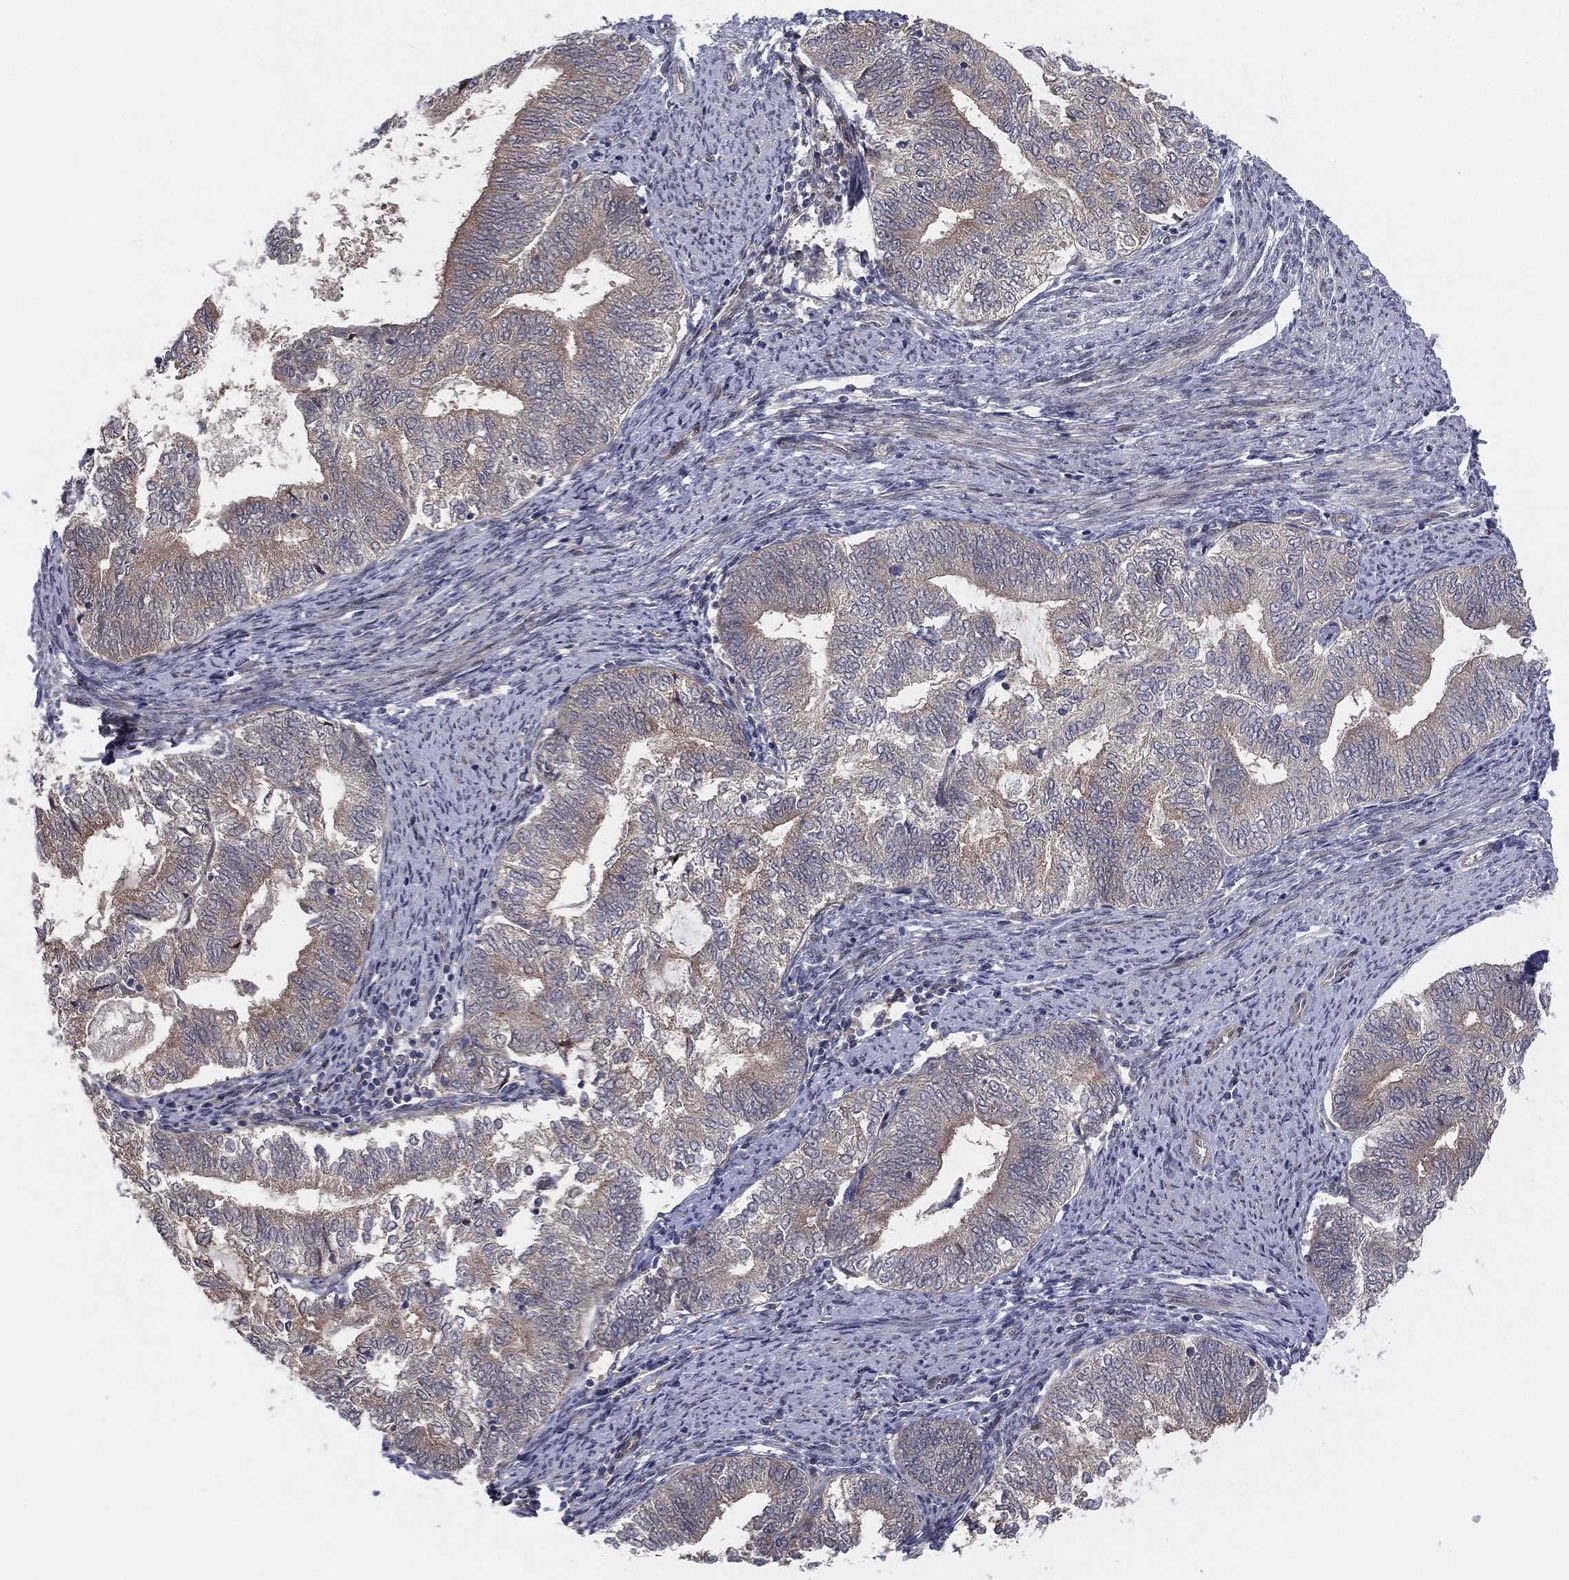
{"staining": {"intensity": "weak", "quantity": "25%-75%", "location": "cytoplasmic/membranous"}, "tissue": "endometrial cancer", "cell_type": "Tumor cells", "image_type": "cancer", "snomed": [{"axis": "morphology", "description": "Adenocarcinoma, NOS"}, {"axis": "topography", "description": "Endometrium"}], "caption": "DAB (3,3'-diaminobenzidine) immunohistochemical staining of human endometrial cancer (adenocarcinoma) shows weak cytoplasmic/membranous protein expression in approximately 25%-75% of tumor cells.", "gene": "UTP14A", "patient": {"sex": "female", "age": 65}}